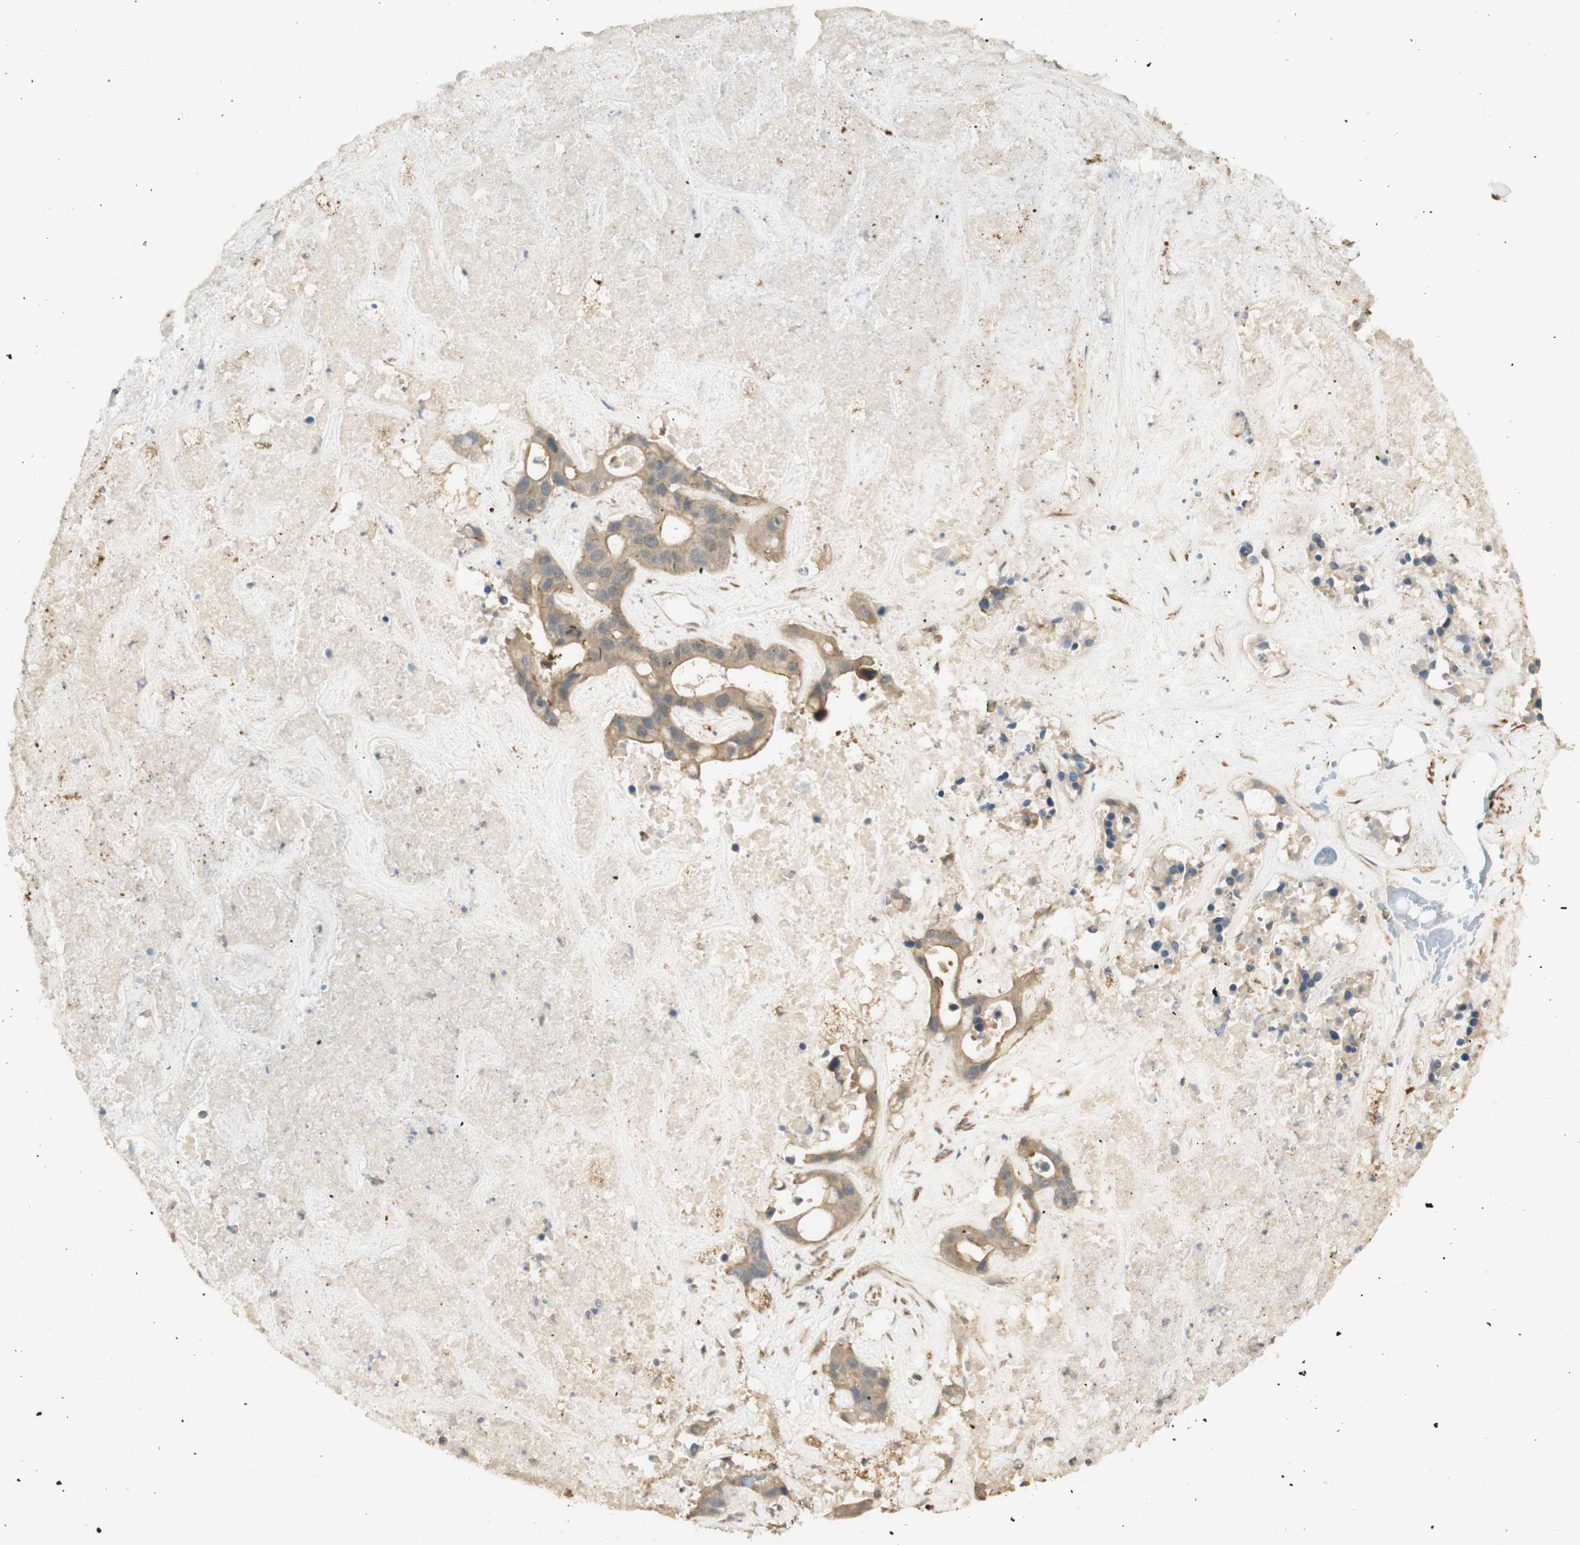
{"staining": {"intensity": "weak", "quantity": ">75%", "location": "cytoplasmic/membranous"}, "tissue": "liver cancer", "cell_type": "Tumor cells", "image_type": "cancer", "snomed": [{"axis": "morphology", "description": "Cholangiocarcinoma"}, {"axis": "topography", "description": "Liver"}], "caption": "Human cholangiocarcinoma (liver) stained with a brown dye shows weak cytoplasmic/membranous positive expression in approximately >75% of tumor cells.", "gene": "AGER", "patient": {"sex": "female", "age": 65}}